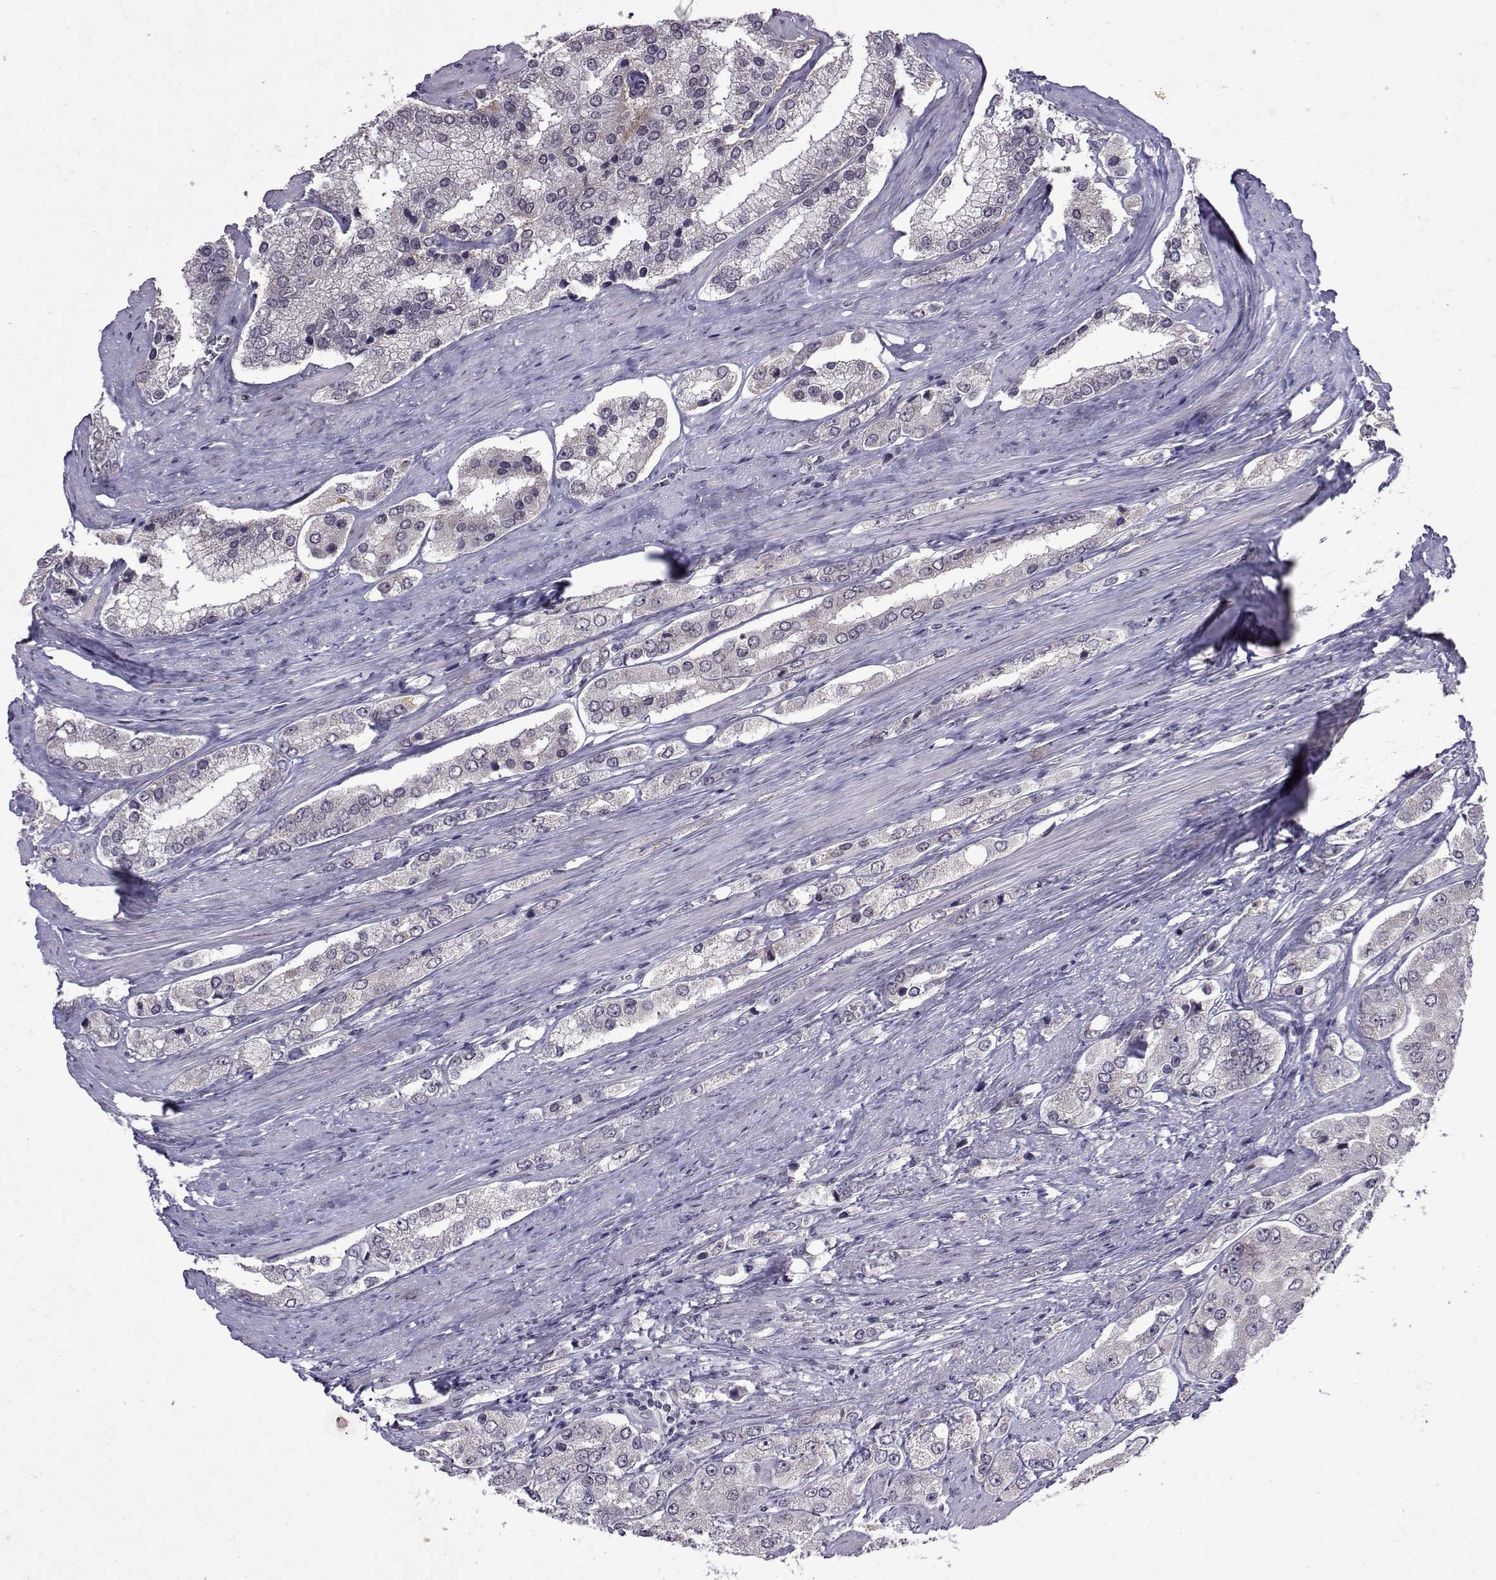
{"staining": {"intensity": "negative", "quantity": "none", "location": "none"}, "tissue": "prostate cancer", "cell_type": "Tumor cells", "image_type": "cancer", "snomed": [{"axis": "morphology", "description": "Adenocarcinoma, Low grade"}, {"axis": "topography", "description": "Prostate"}], "caption": "High power microscopy image of an immunohistochemistry histopathology image of prostate cancer, revealing no significant staining in tumor cells. (DAB IHC visualized using brightfield microscopy, high magnification).", "gene": "CCL28", "patient": {"sex": "male", "age": 69}}